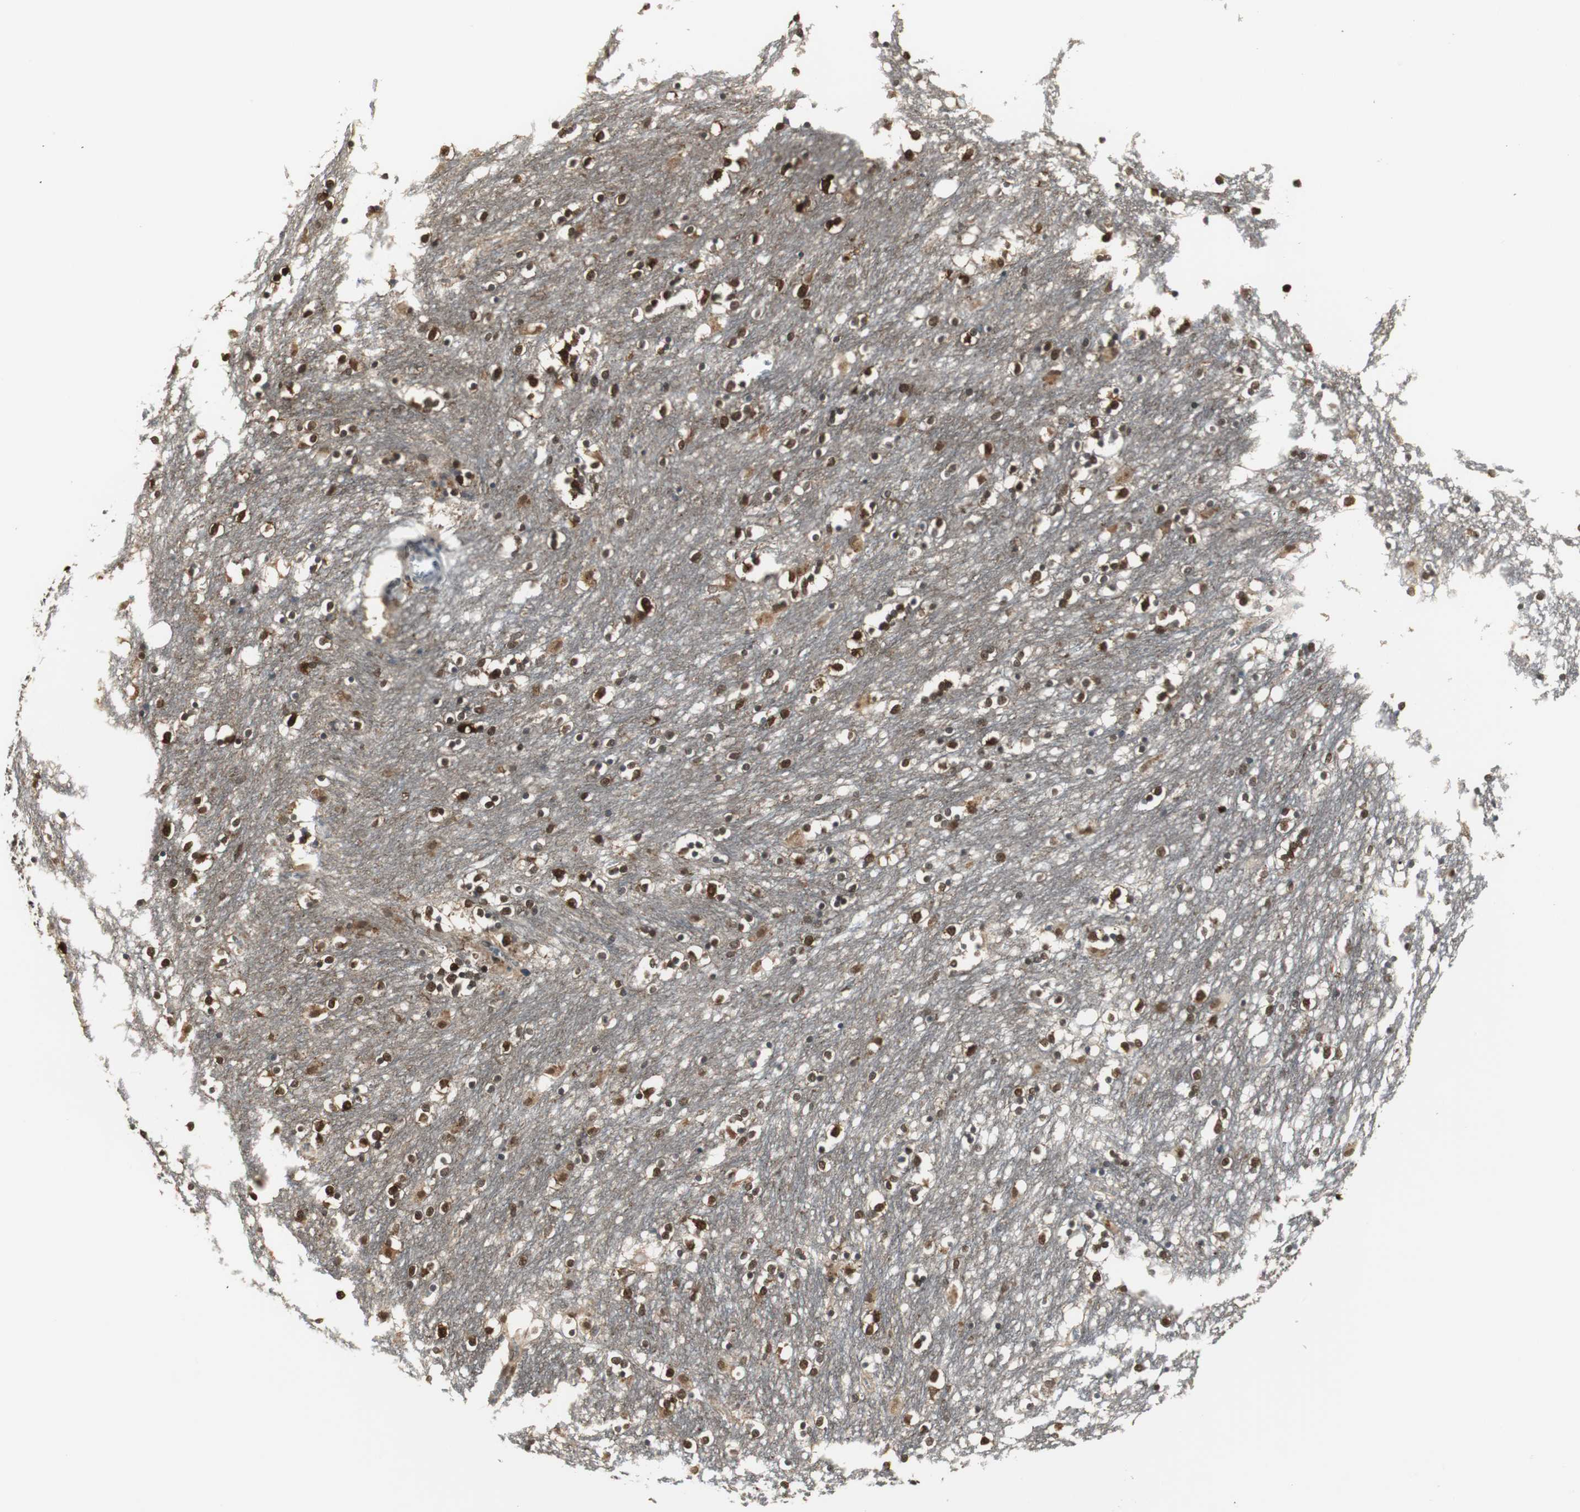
{"staining": {"intensity": "strong", "quantity": ">75%", "location": "cytoplasmic/membranous,nuclear"}, "tissue": "caudate", "cell_type": "Glial cells", "image_type": "normal", "snomed": [{"axis": "morphology", "description": "Normal tissue, NOS"}, {"axis": "topography", "description": "Lateral ventricle wall"}], "caption": "An image showing strong cytoplasmic/membranous,nuclear expression in approximately >75% of glial cells in benign caudate, as visualized by brown immunohistochemical staining.", "gene": "PLIN3", "patient": {"sex": "female", "age": 54}}